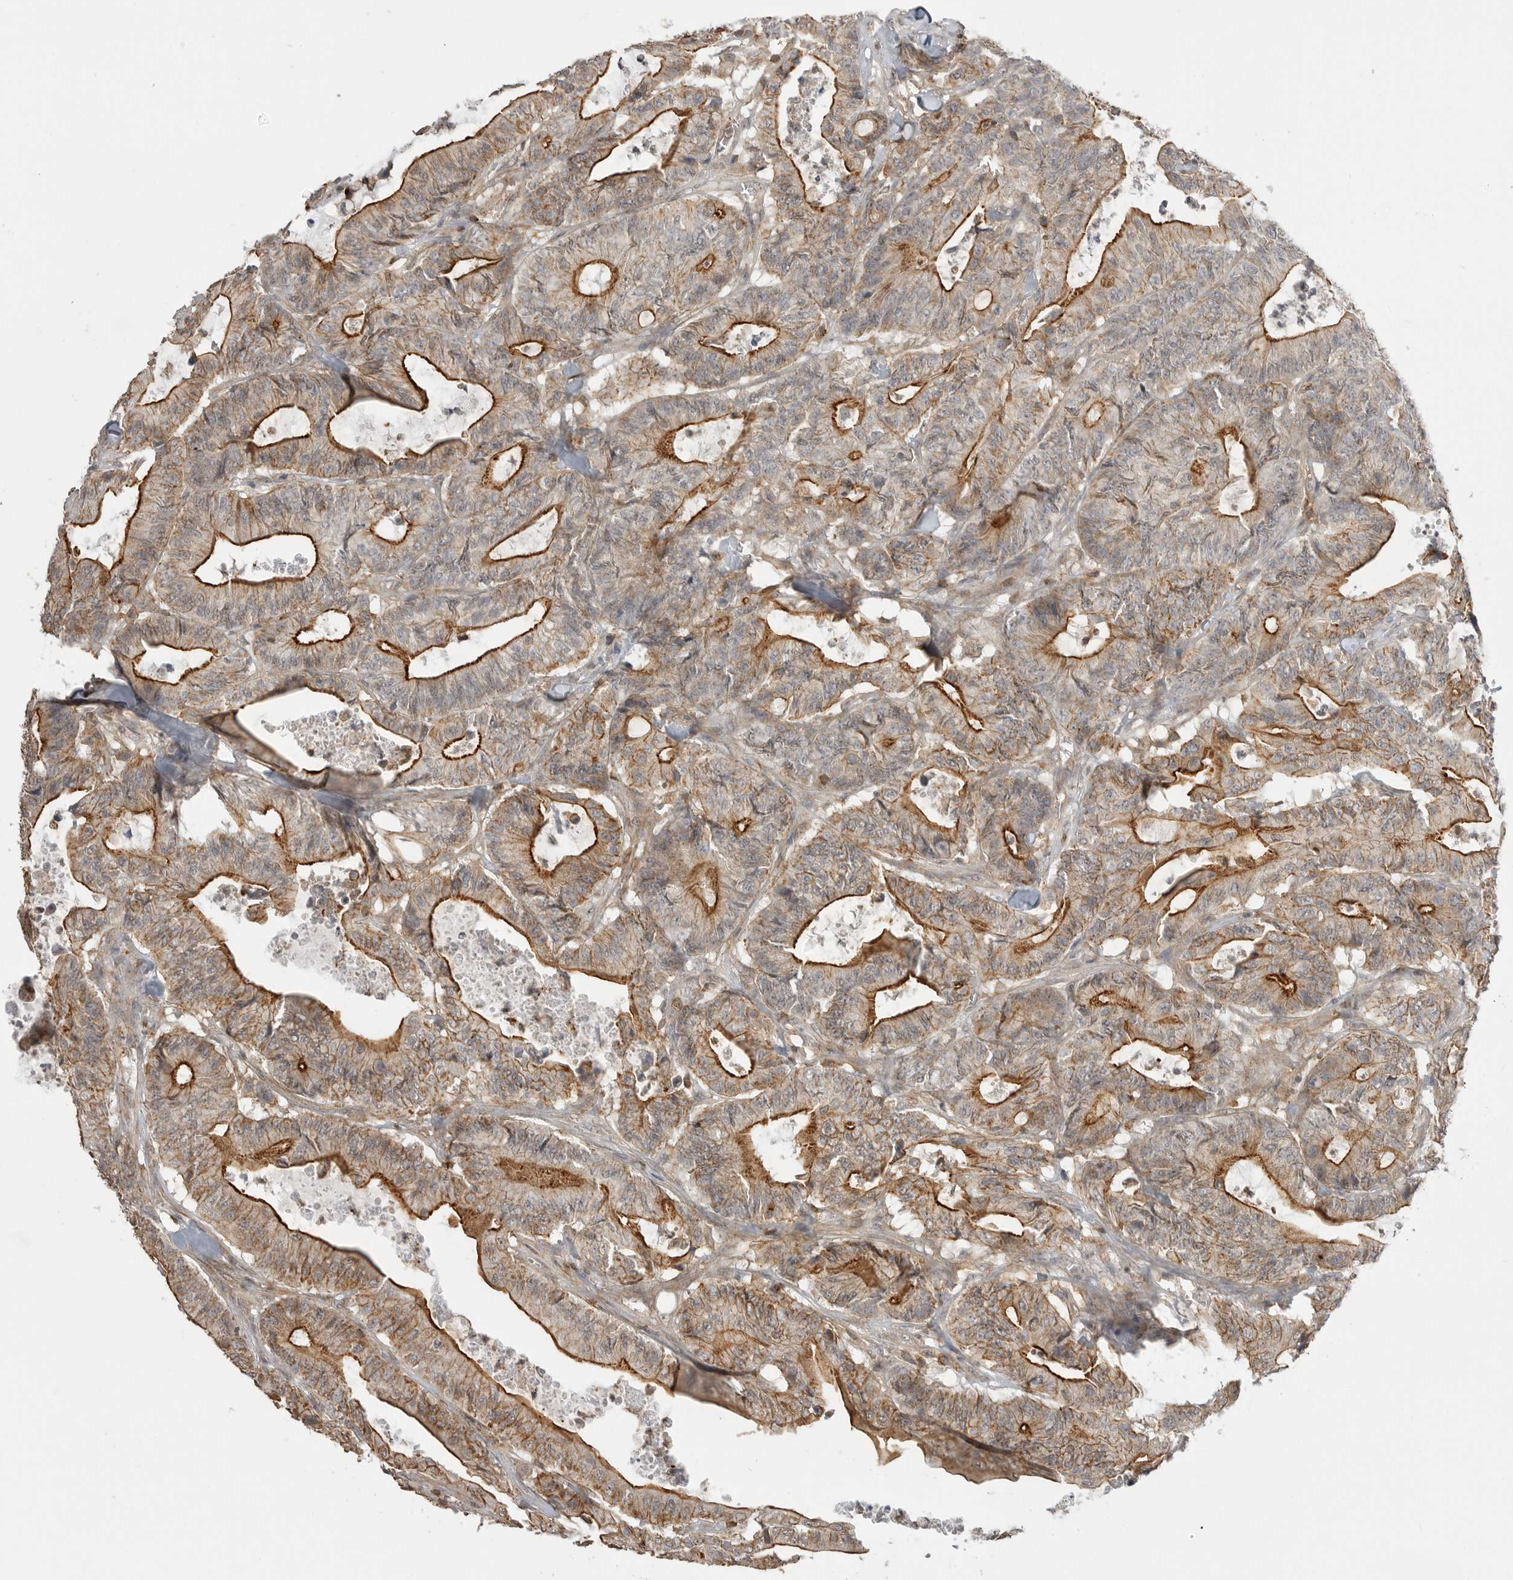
{"staining": {"intensity": "strong", "quantity": "25%-75%", "location": "cytoplasmic/membranous"}, "tissue": "colorectal cancer", "cell_type": "Tumor cells", "image_type": "cancer", "snomed": [{"axis": "morphology", "description": "Adenocarcinoma, NOS"}, {"axis": "topography", "description": "Colon"}], "caption": "Protein analysis of colorectal adenocarcinoma tissue reveals strong cytoplasmic/membranous staining in about 25%-75% of tumor cells.", "gene": "GPC2", "patient": {"sex": "female", "age": 84}}